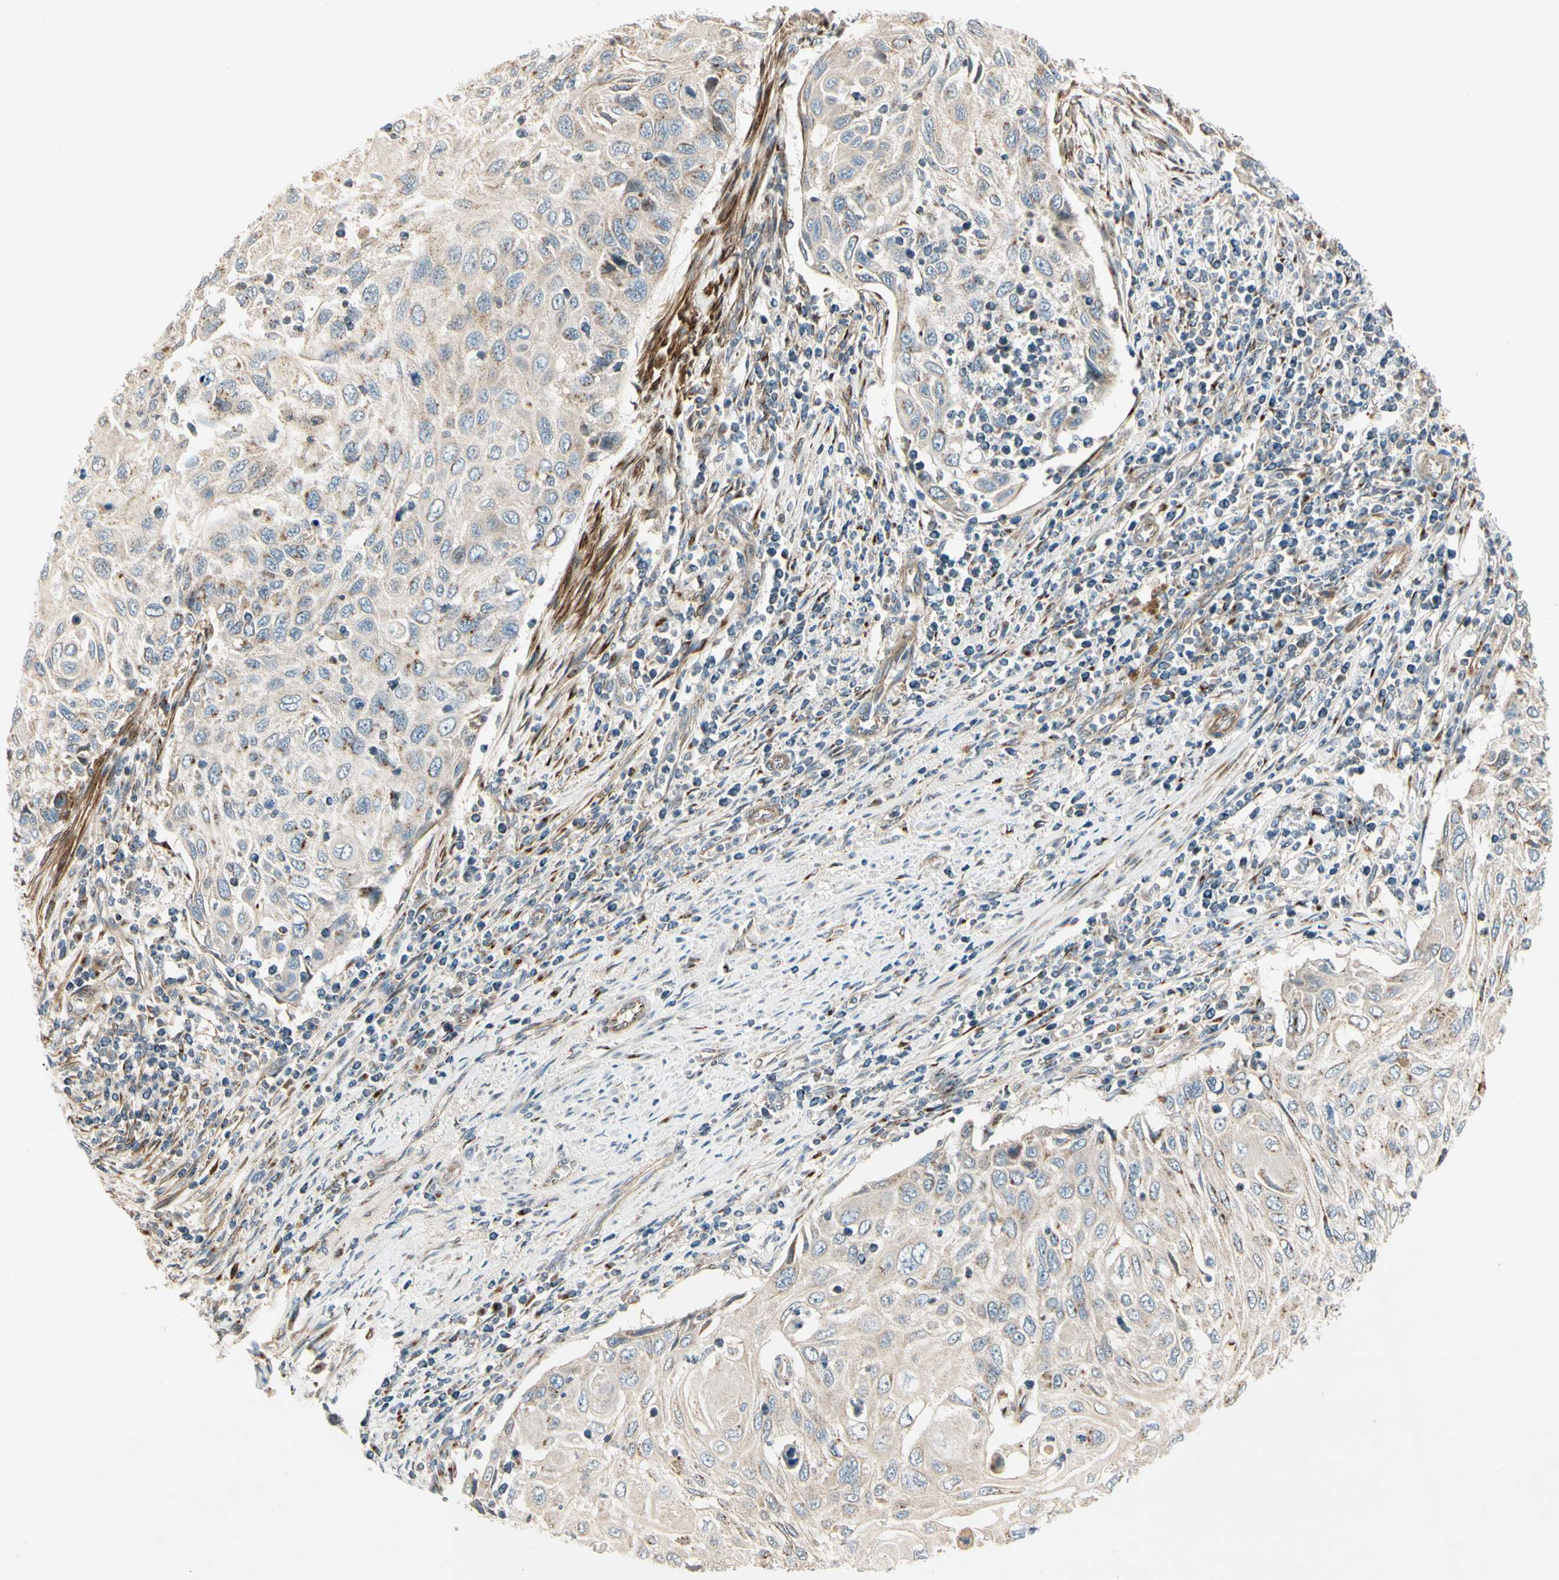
{"staining": {"intensity": "weak", "quantity": ">75%", "location": "cytoplasmic/membranous"}, "tissue": "cervical cancer", "cell_type": "Tumor cells", "image_type": "cancer", "snomed": [{"axis": "morphology", "description": "Squamous cell carcinoma, NOS"}, {"axis": "topography", "description": "Cervix"}], "caption": "Protein expression analysis of squamous cell carcinoma (cervical) reveals weak cytoplasmic/membranous staining in about >75% of tumor cells. Nuclei are stained in blue.", "gene": "ABCA3", "patient": {"sex": "female", "age": 70}}